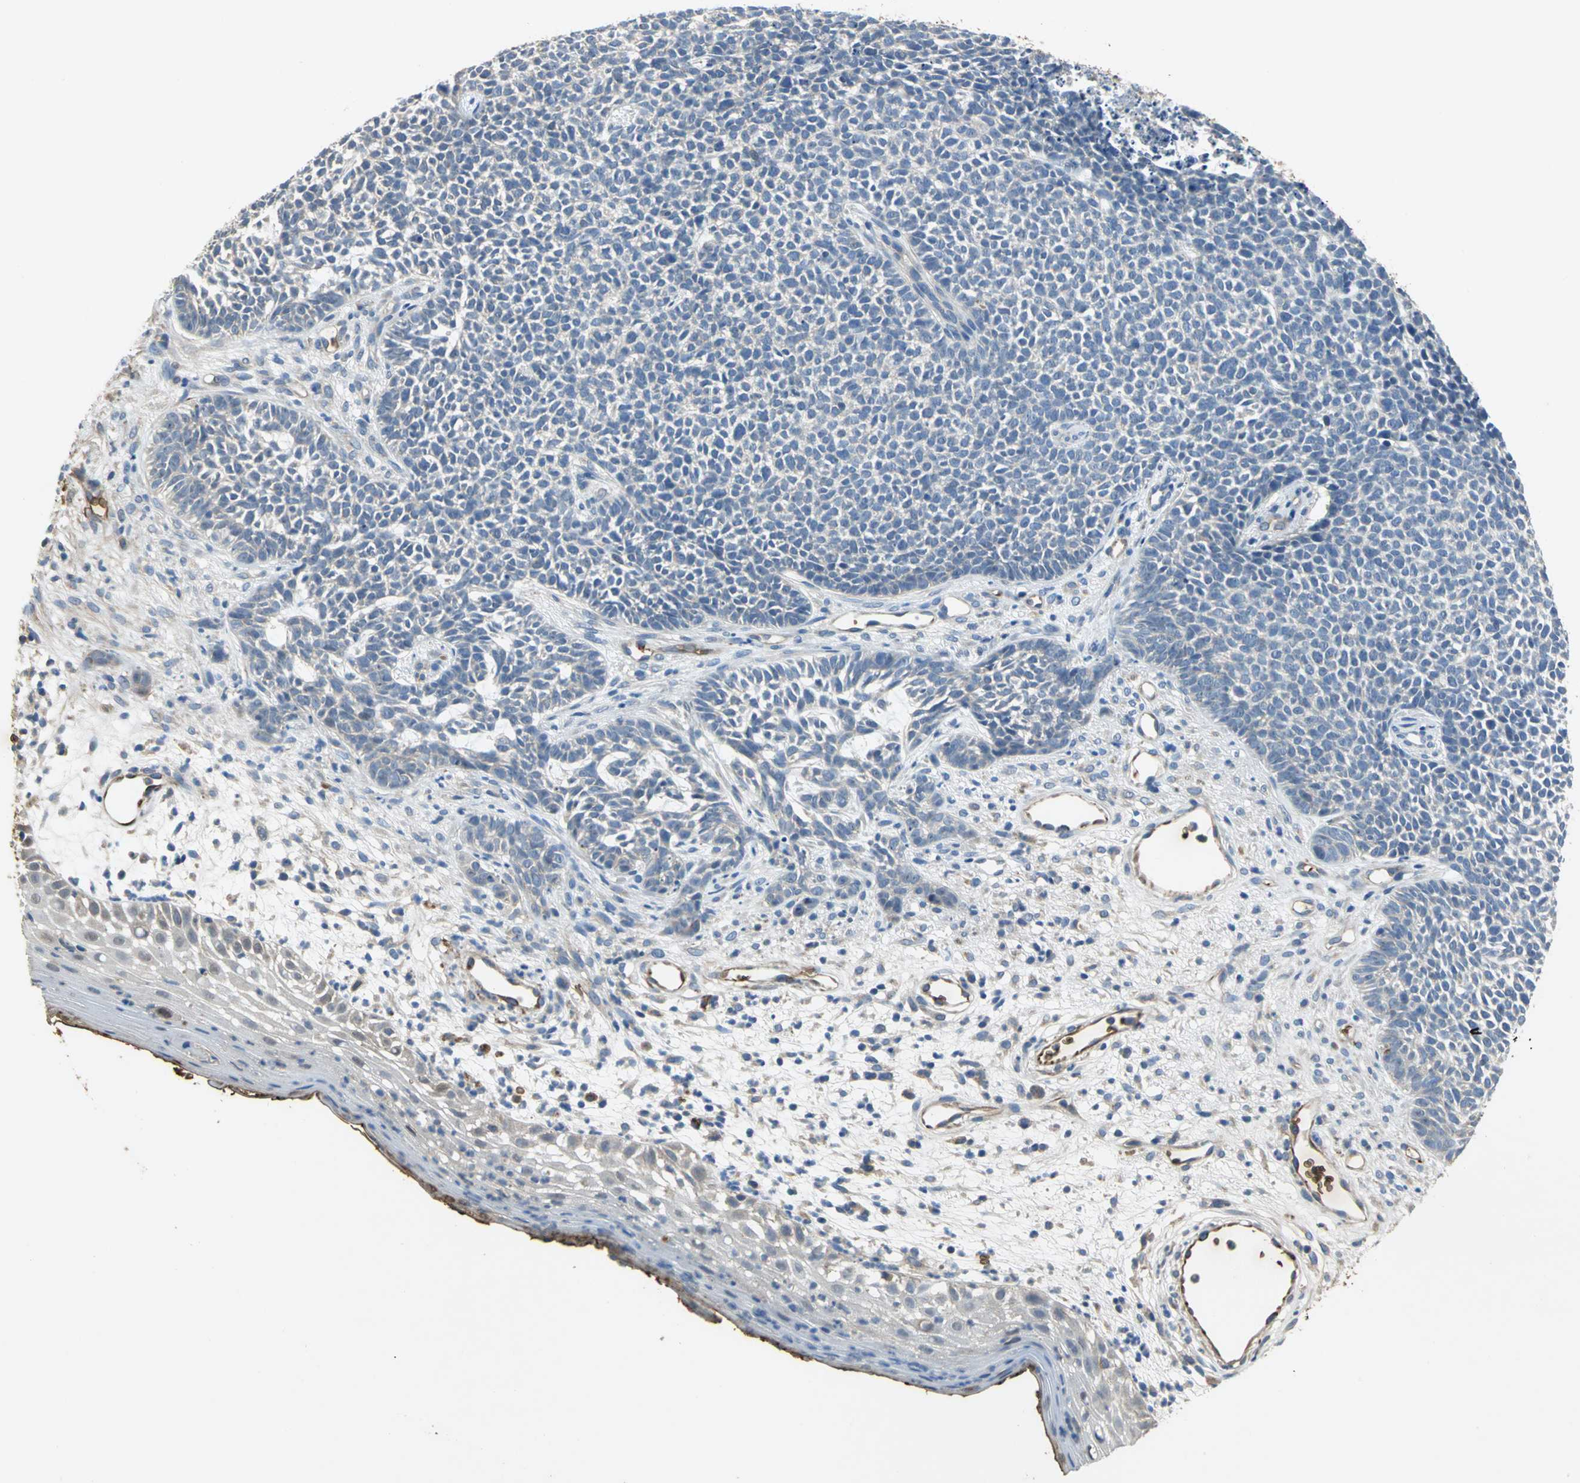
{"staining": {"intensity": "weak", "quantity": "<25%", "location": "cytoplasmic/membranous"}, "tissue": "skin cancer", "cell_type": "Tumor cells", "image_type": "cancer", "snomed": [{"axis": "morphology", "description": "Basal cell carcinoma"}, {"axis": "topography", "description": "Skin"}], "caption": "The immunohistochemistry (IHC) photomicrograph has no significant staining in tumor cells of skin basal cell carcinoma tissue. (IHC, brightfield microscopy, high magnification).", "gene": "TREM1", "patient": {"sex": "female", "age": 84}}